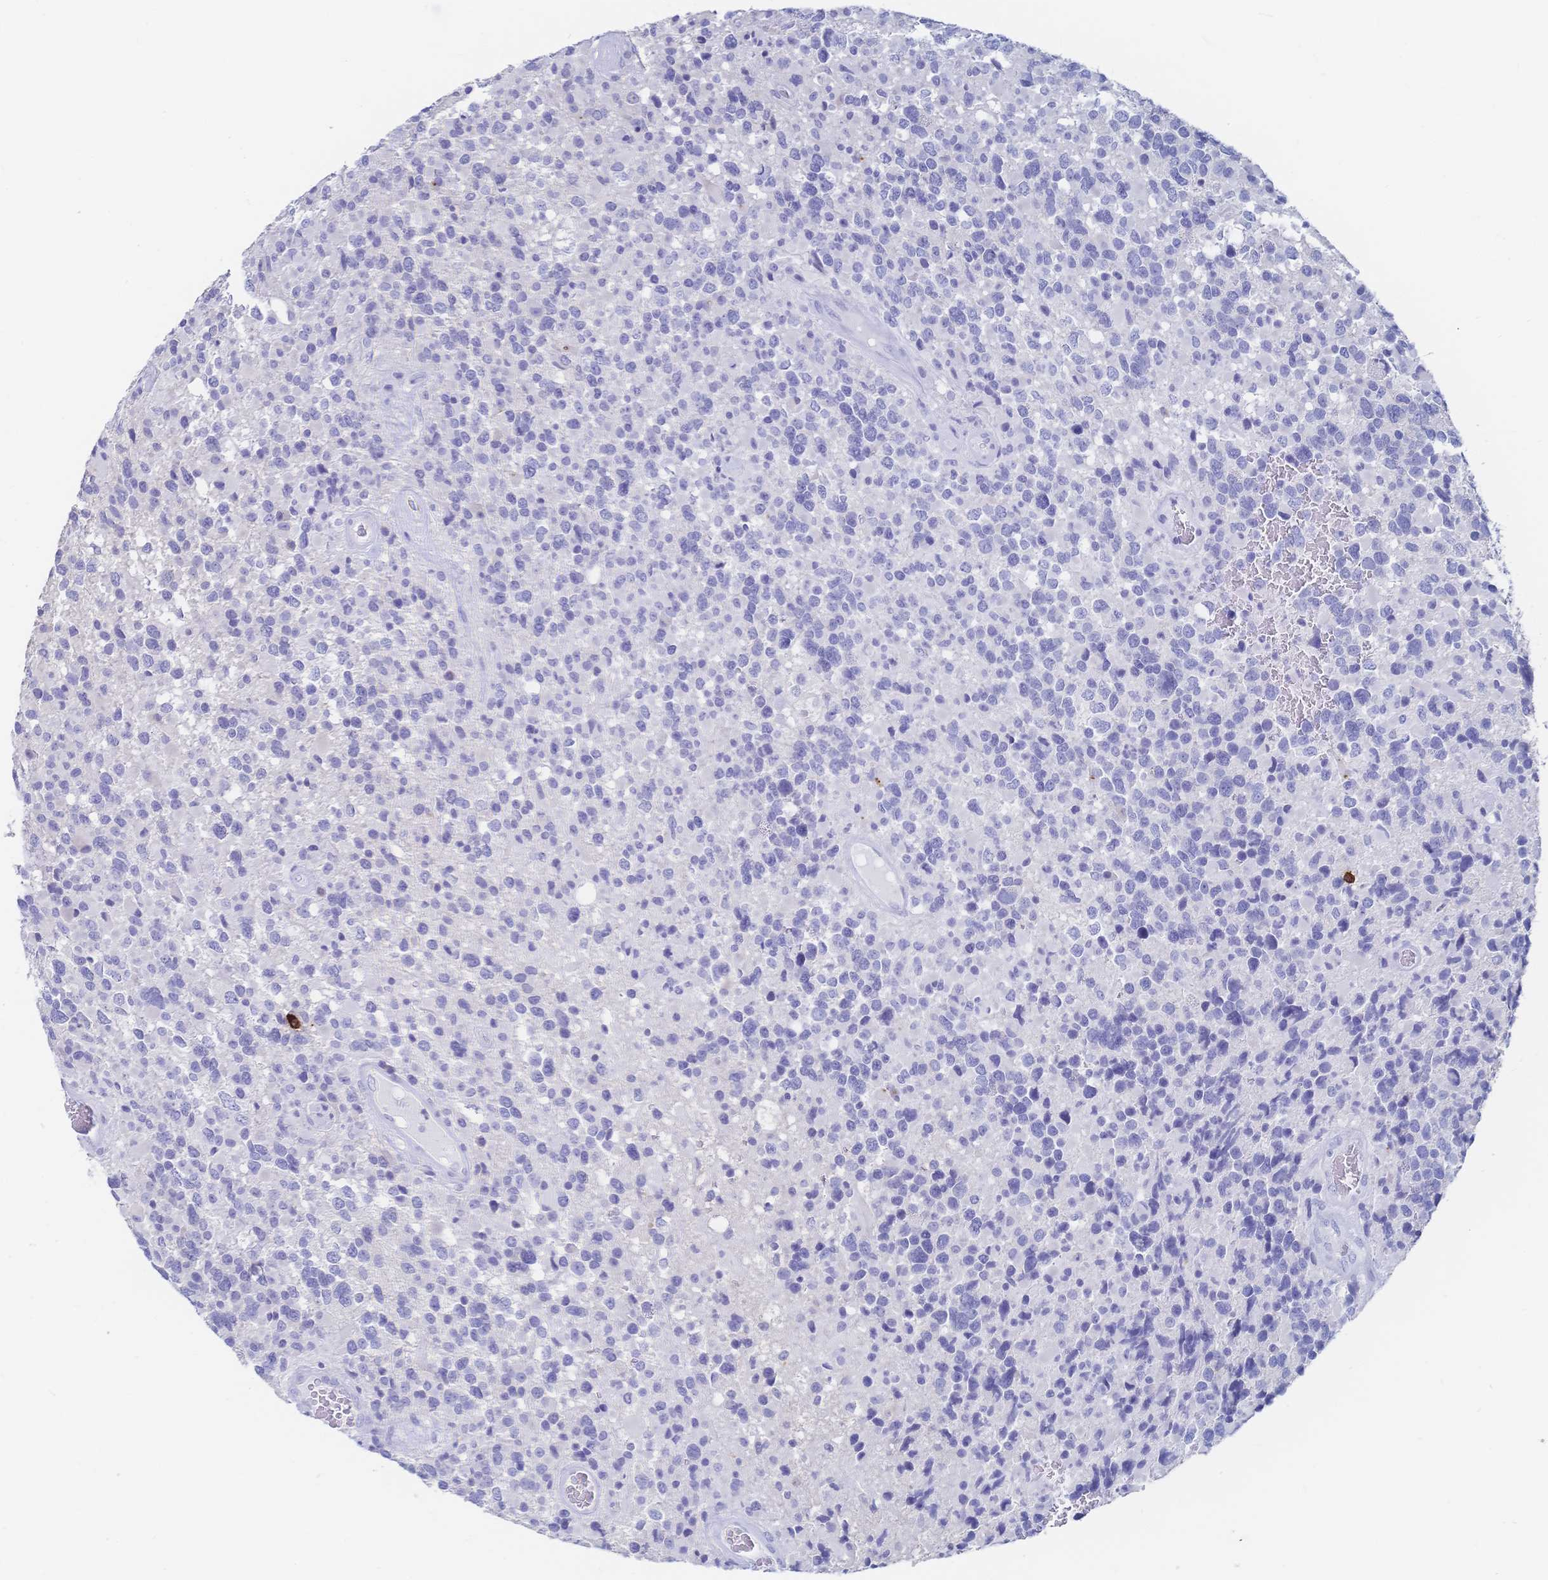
{"staining": {"intensity": "negative", "quantity": "none", "location": "none"}, "tissue": "glioma", "cell_type": "Tumor cells", "image_type": "cancer", "snomed": [{"axis": "morphology", "description": "Glioma, malignant, High grade"}, {"axis": "topography", "description": "Brain"}], "caption": "IHC of malignant glioma (high-grade) exhibits no positivity in tumor cells.", "gene": "IL2RB", "patient": {"sex": "female", "age": 40}}